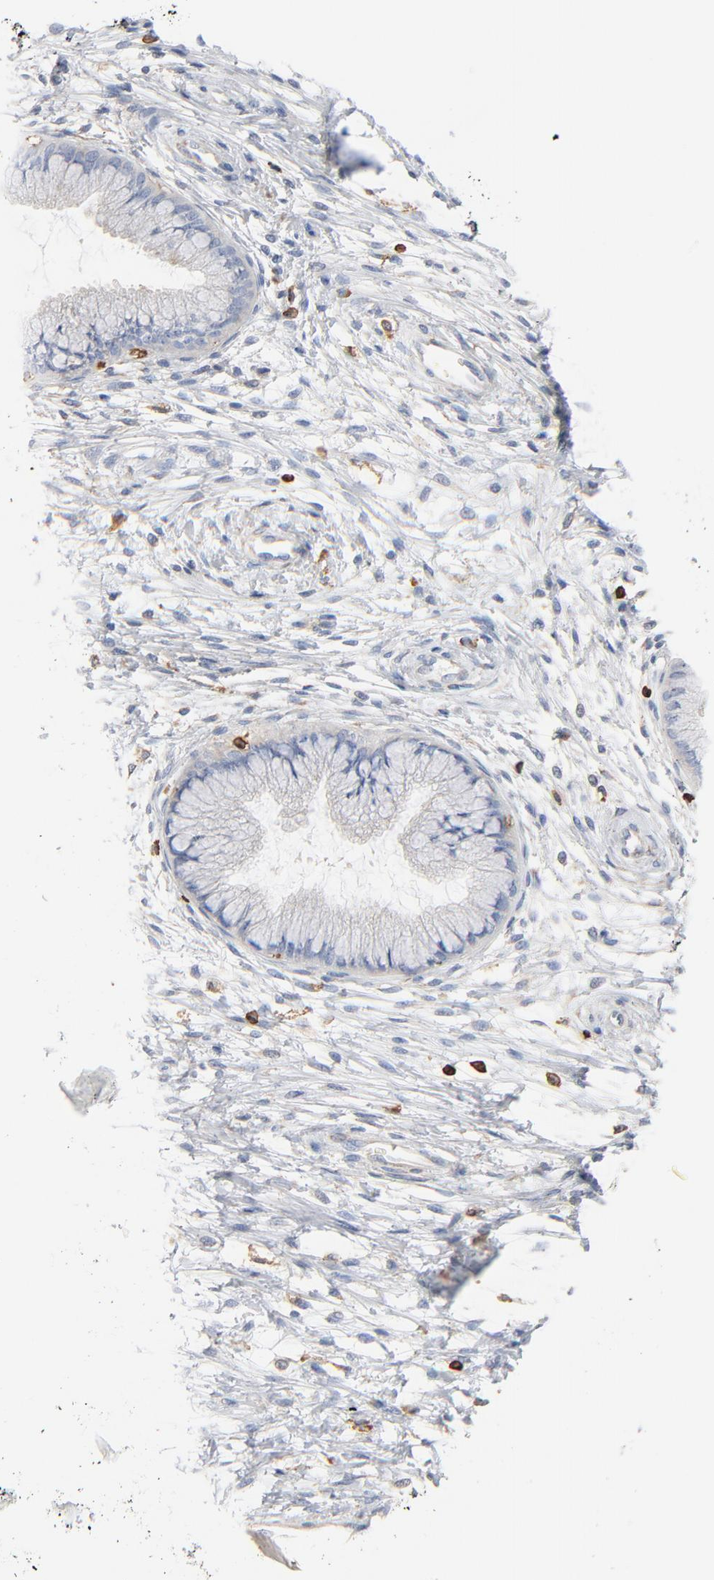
{"staining": {"intensity": "negative", "quantity": "none", "location": "none"}, "tissue": "cervix", "cell_type": "Glandular cells", "image_type": "normal", "snomed": [{"axis": "morphology", "description": "Normal tissue, NOS"}, {"axis": "topography", "description": "Cervix"}], "caption": "Immunohistochemical staining of unremarkable cervix shows no significant positivity in glandular cells.", "gene": "SH3KBP1", "patient": {"sex": "female", "age": 39}}